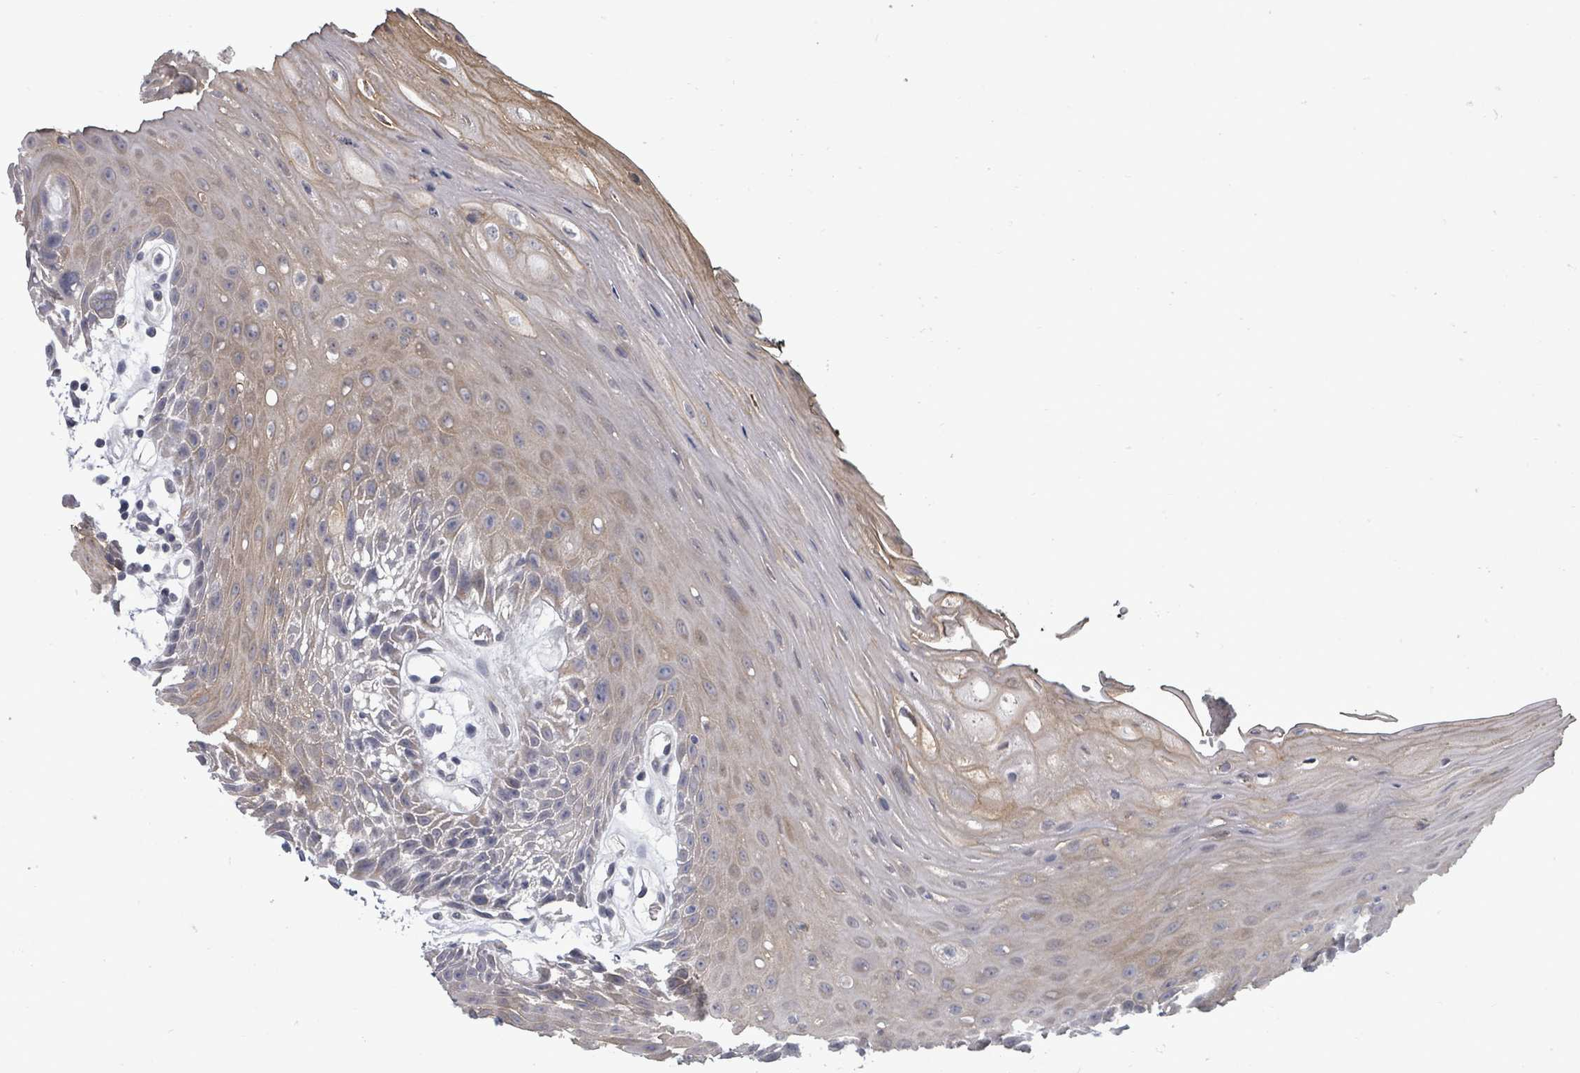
{"staining": {"intensity": "weak", "quantity": "25%-75%", "location": "cytoplasmic/membranous"}, "tissue": "oral mucosa", "cell_type": "Squamous epithelial cells", "image_type": "normal", "snomed": [{"axis": "morphology", "description": "Normal tissue, NOS"}, {"axis": "topography", "description": "Oral tissue"}, {"axis": "topography", "description": "Tounge, NOS"}], "caption": "IHC photomicrograph of benign oral mucosa: human oral mucosa stained using immunohistochemistry (IHC) reveals low levels of weak protein expression localized specifically in the cytoplasmic/membranous of squamous epithelial cells, appearing as a cytoplasmic/membranous brown color.", "gene": "PTPN20", "patient": {"sex": "female", "age": 59}}